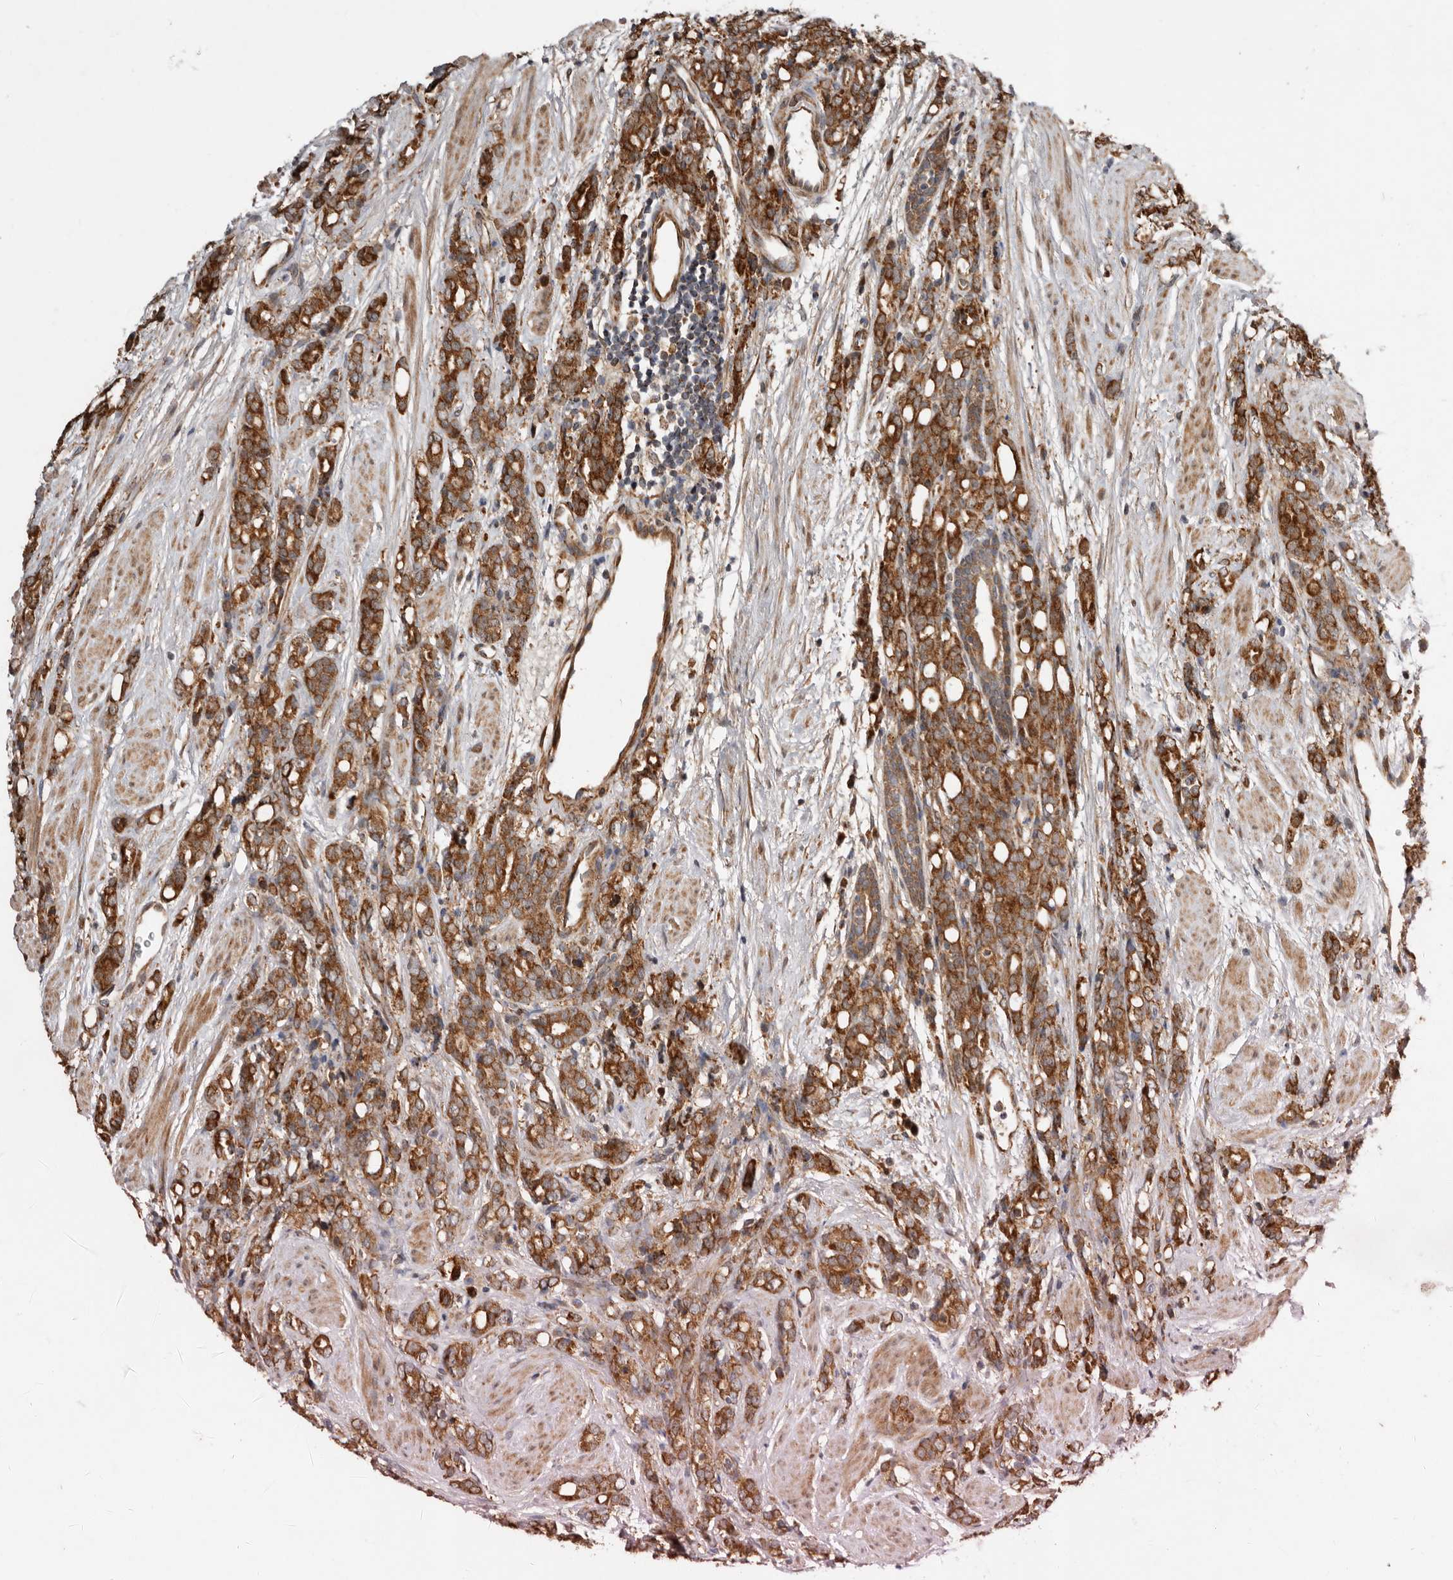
{"staining": {"intensity": "strong", "quantity": ">75%", "location": "cytoplasmic/membranous"}, "tissue": "prostate cancer", "cell_type": "Tumor cells", "image_type": "cancer", "snomed": [{"axis": "morphology", "description": "Adenocarcinoma, High grade"}, {"axis": "topography", "description": "Prostate"}], "caption": "DAB (3,3'-diaminobenzidine) immunohistochemical staining of prostate cancer reveals strong cytoplasmic/membranous protein expression in about >75% of tumor cells.", "gene": "PROKR1", "patient": {"sex": "male", "age": 62}}